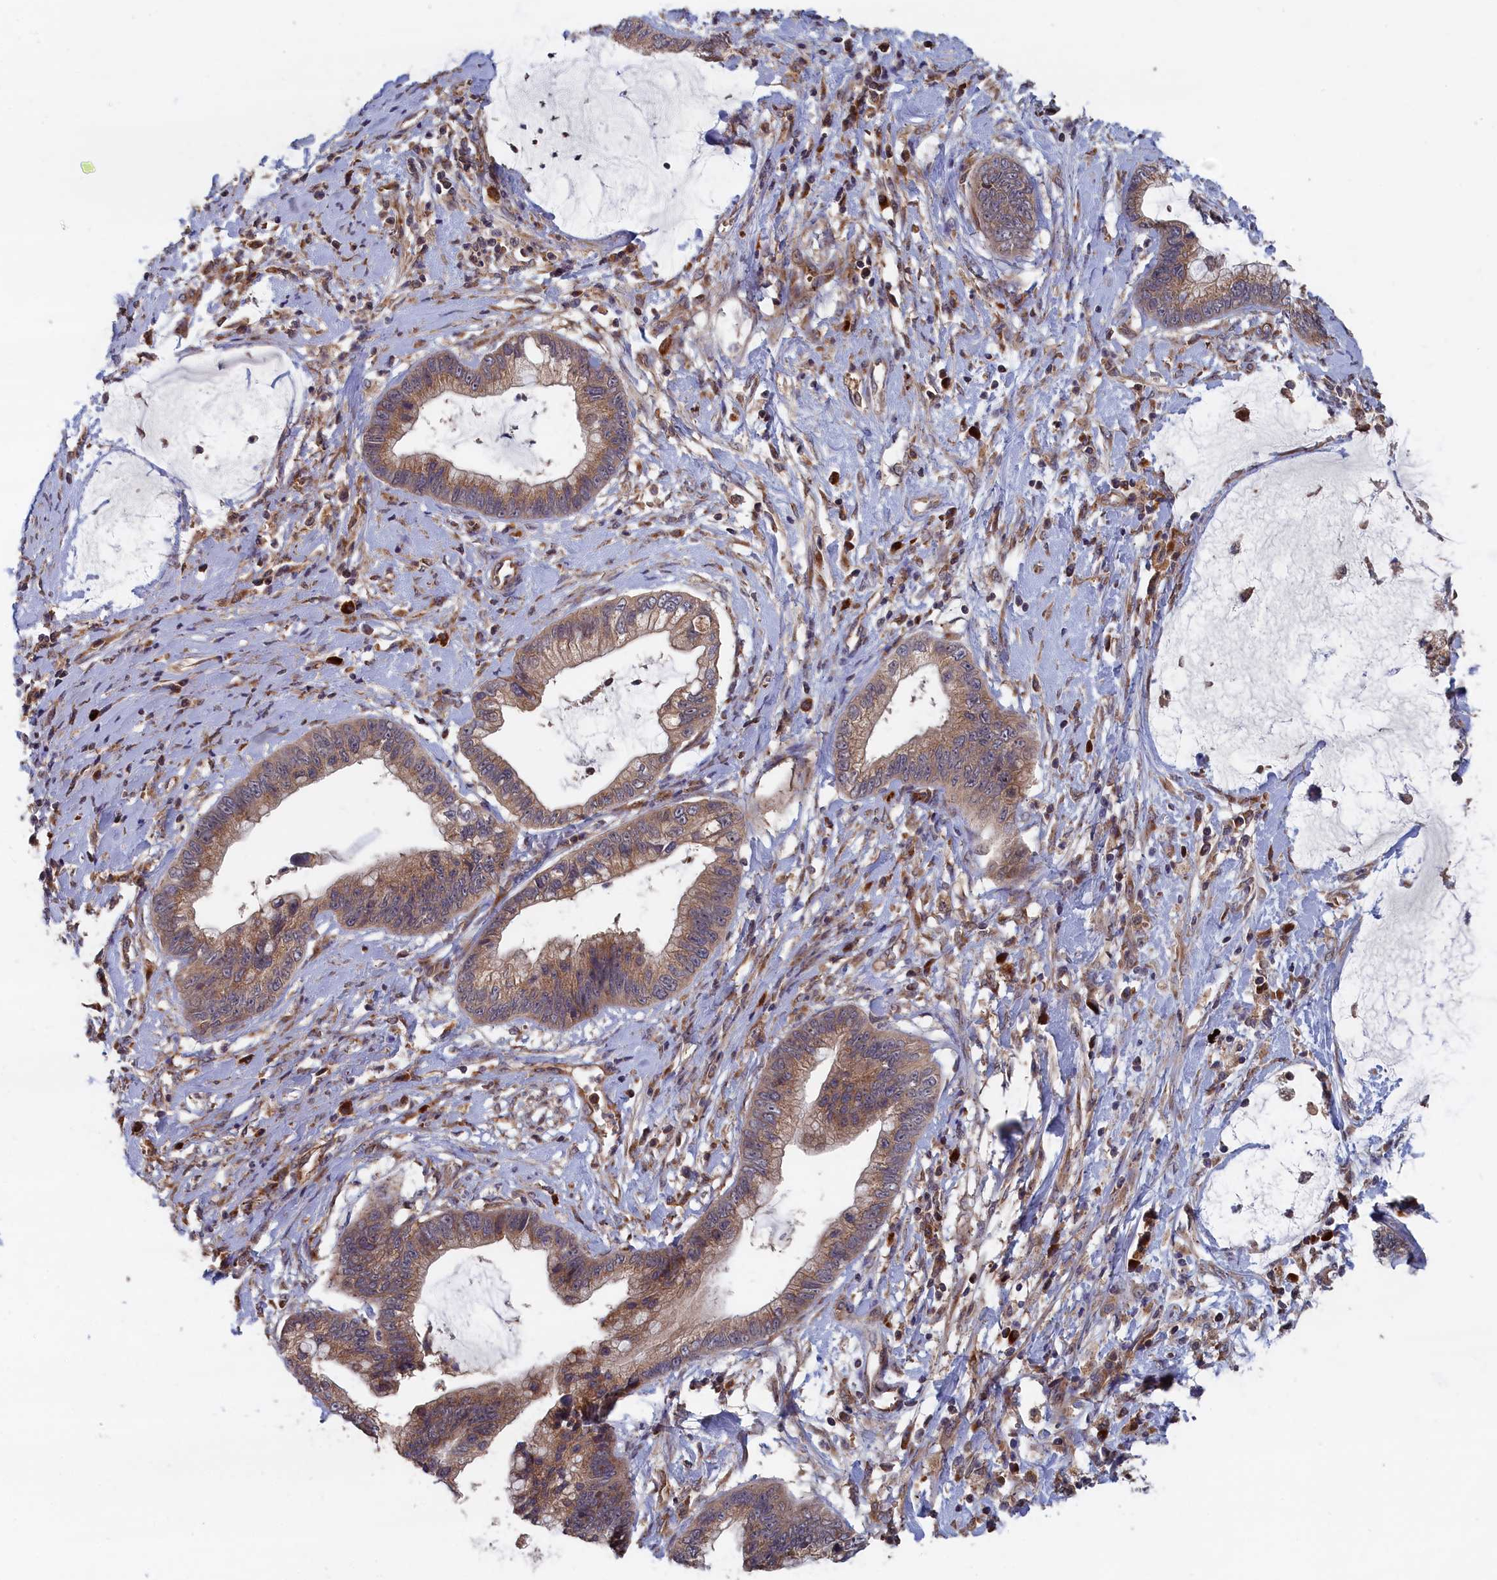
{"staining": {"intensity": "moderate", "quantity": ">75%", "location": "cytoplasmic/membranous"}, "tissue": "cervical cancer", "cell_type": "Tumor cells", "image_type": "cancer", "snomed": [{"axis": "morphology", "description": "Adenocarcinoma, NOS"}, {"axis": "topography", "description": "Cervix"}], "caption": "Immunohistochemical staining of human adenocarcinoma (cervical) displays medium levels of moderate cytoplasmic/membranous protein positivity in about >75% of tumor cells.", "gene": "TRAPPC2L", "patient": {"sex": "female", "age": 44}}